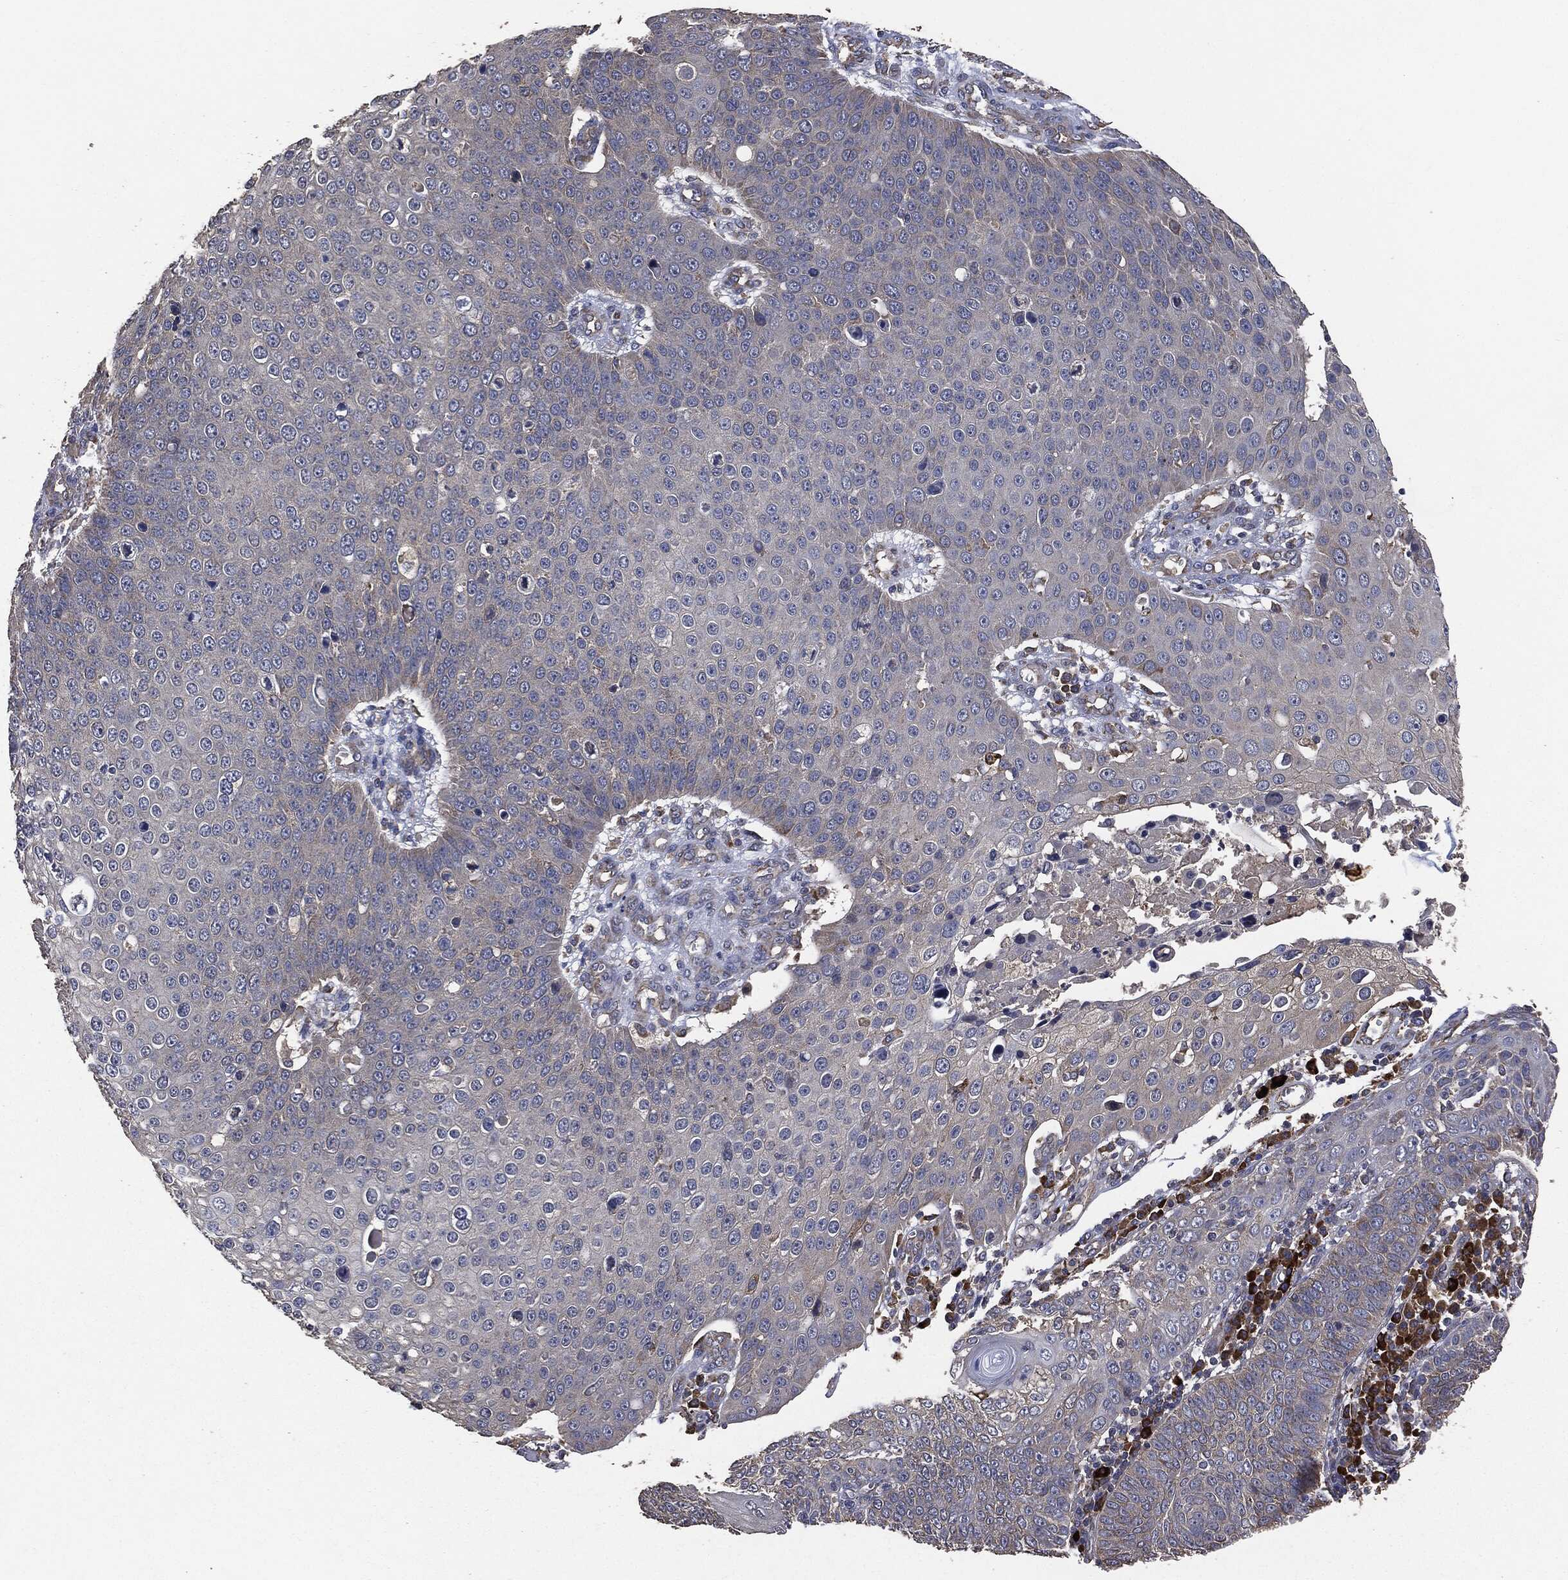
{"staining": {"intensity": "negative", "quantity": "none", "location": "none"}, "tissue": "skin cancer", "cell_type": "Tumor cells", "image_type": "cancer", "snomed": [{"axis": "morphology", "description": "Squamous cell carcinoma, NOS"}, {"axis": "topography", "description": "Skin"}], "caption": "An immunohistochemistry histopathology image of skin squamous cell carcinoma is shown. There is no staining in tumor cells of skin squamous cell carcinoma.", "gene": "STK3", "patient": {"sex": "male", "age": 71}}